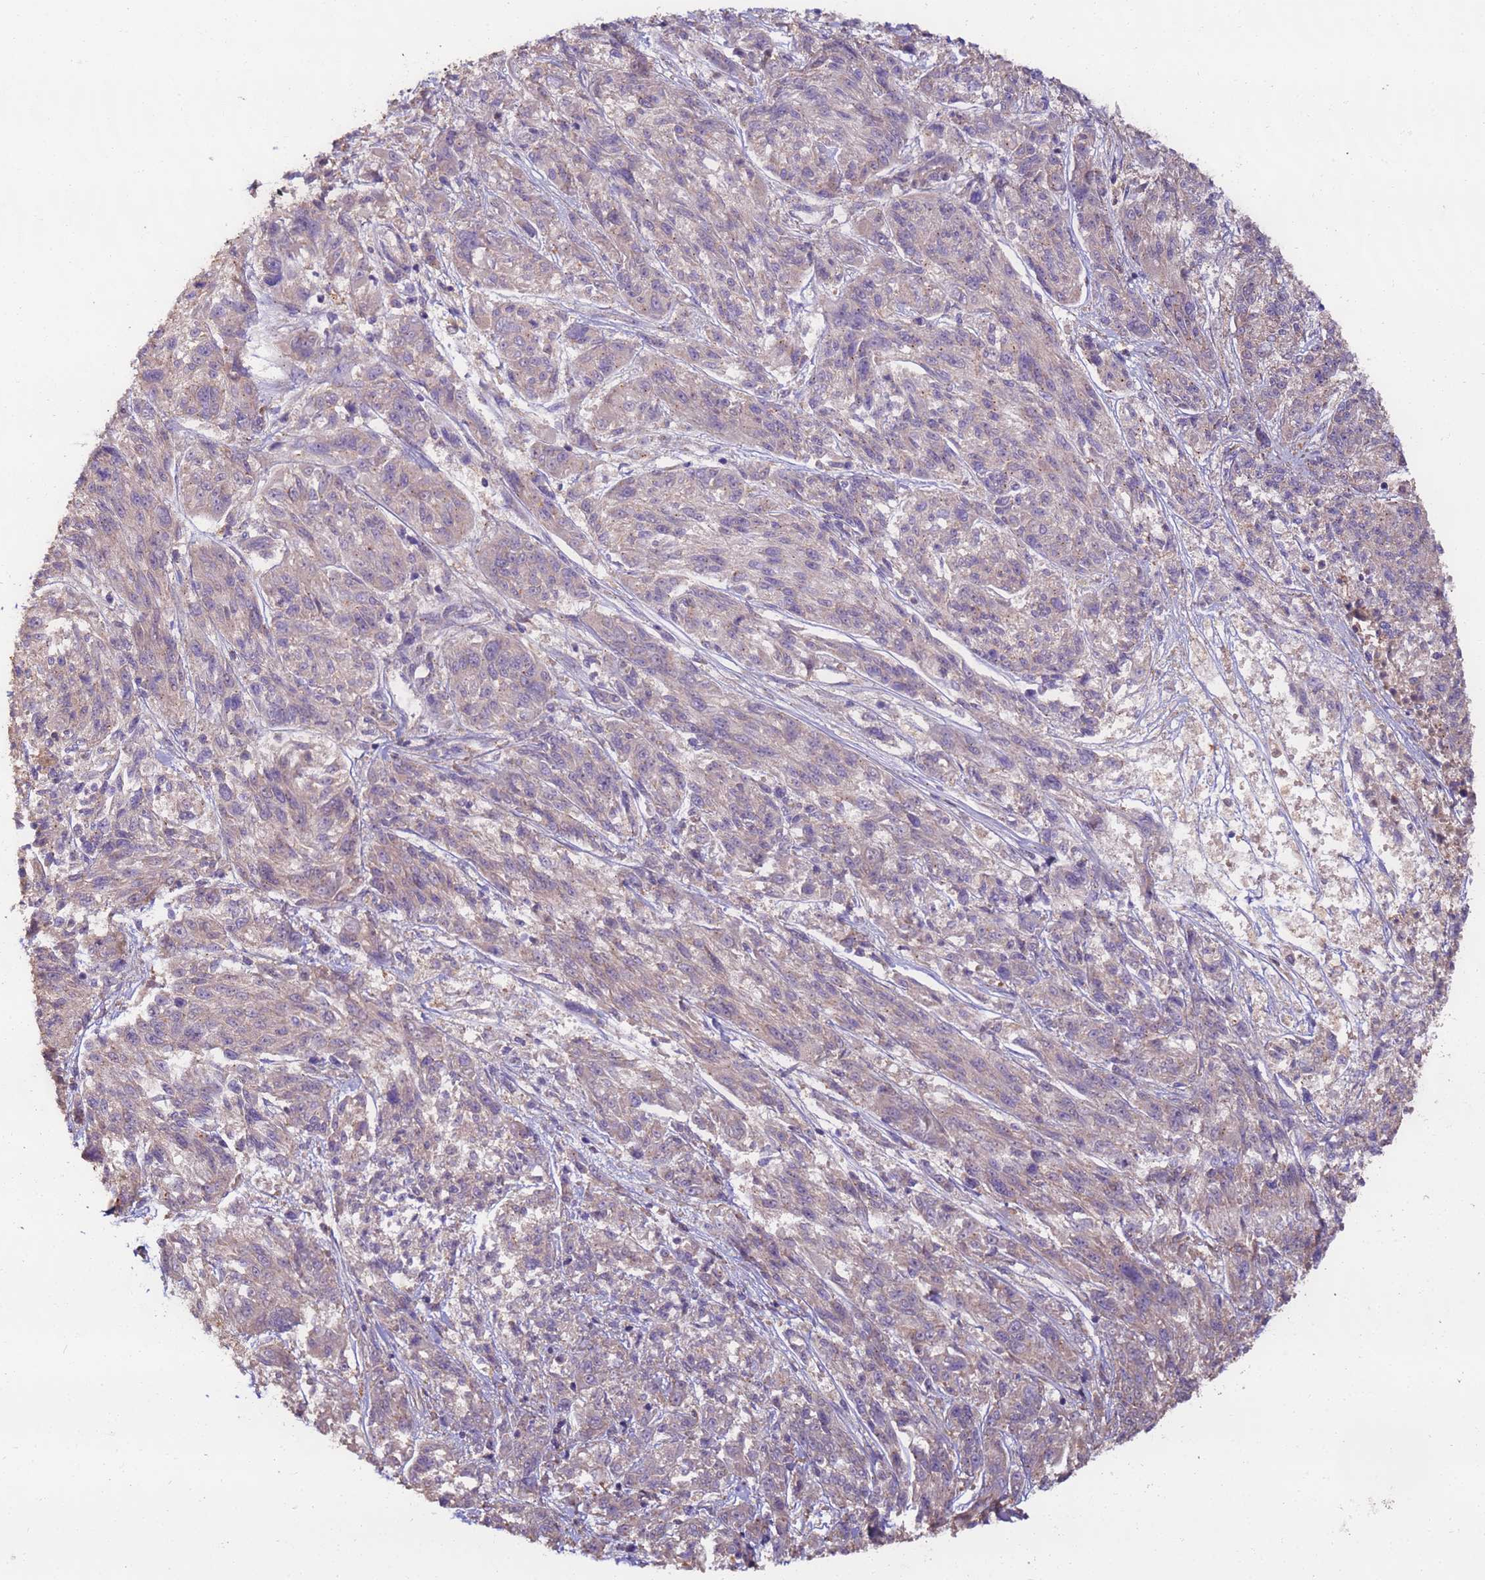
{"staining": {"intensity": "negative", "quantity": "none", "location": "none"}, "tissue": "melanoma", "cell_type": "Tumor cells", "image_type": "cancer", "snomed": [{"axis": "morphology", "description": "Malignant melanoma, NOS"}, {"axis": "topography", "description": "Skin"}], "caption": "Tumor cells are negative for protein expression in human melanoma. (Brightfield microscopy of DAB (3,3'-diaminobenzidine) immunohistochemistry (IHC) at high magnification).", "gene": "TIGAR", "patient": {"sex": "male", "age": 53}}